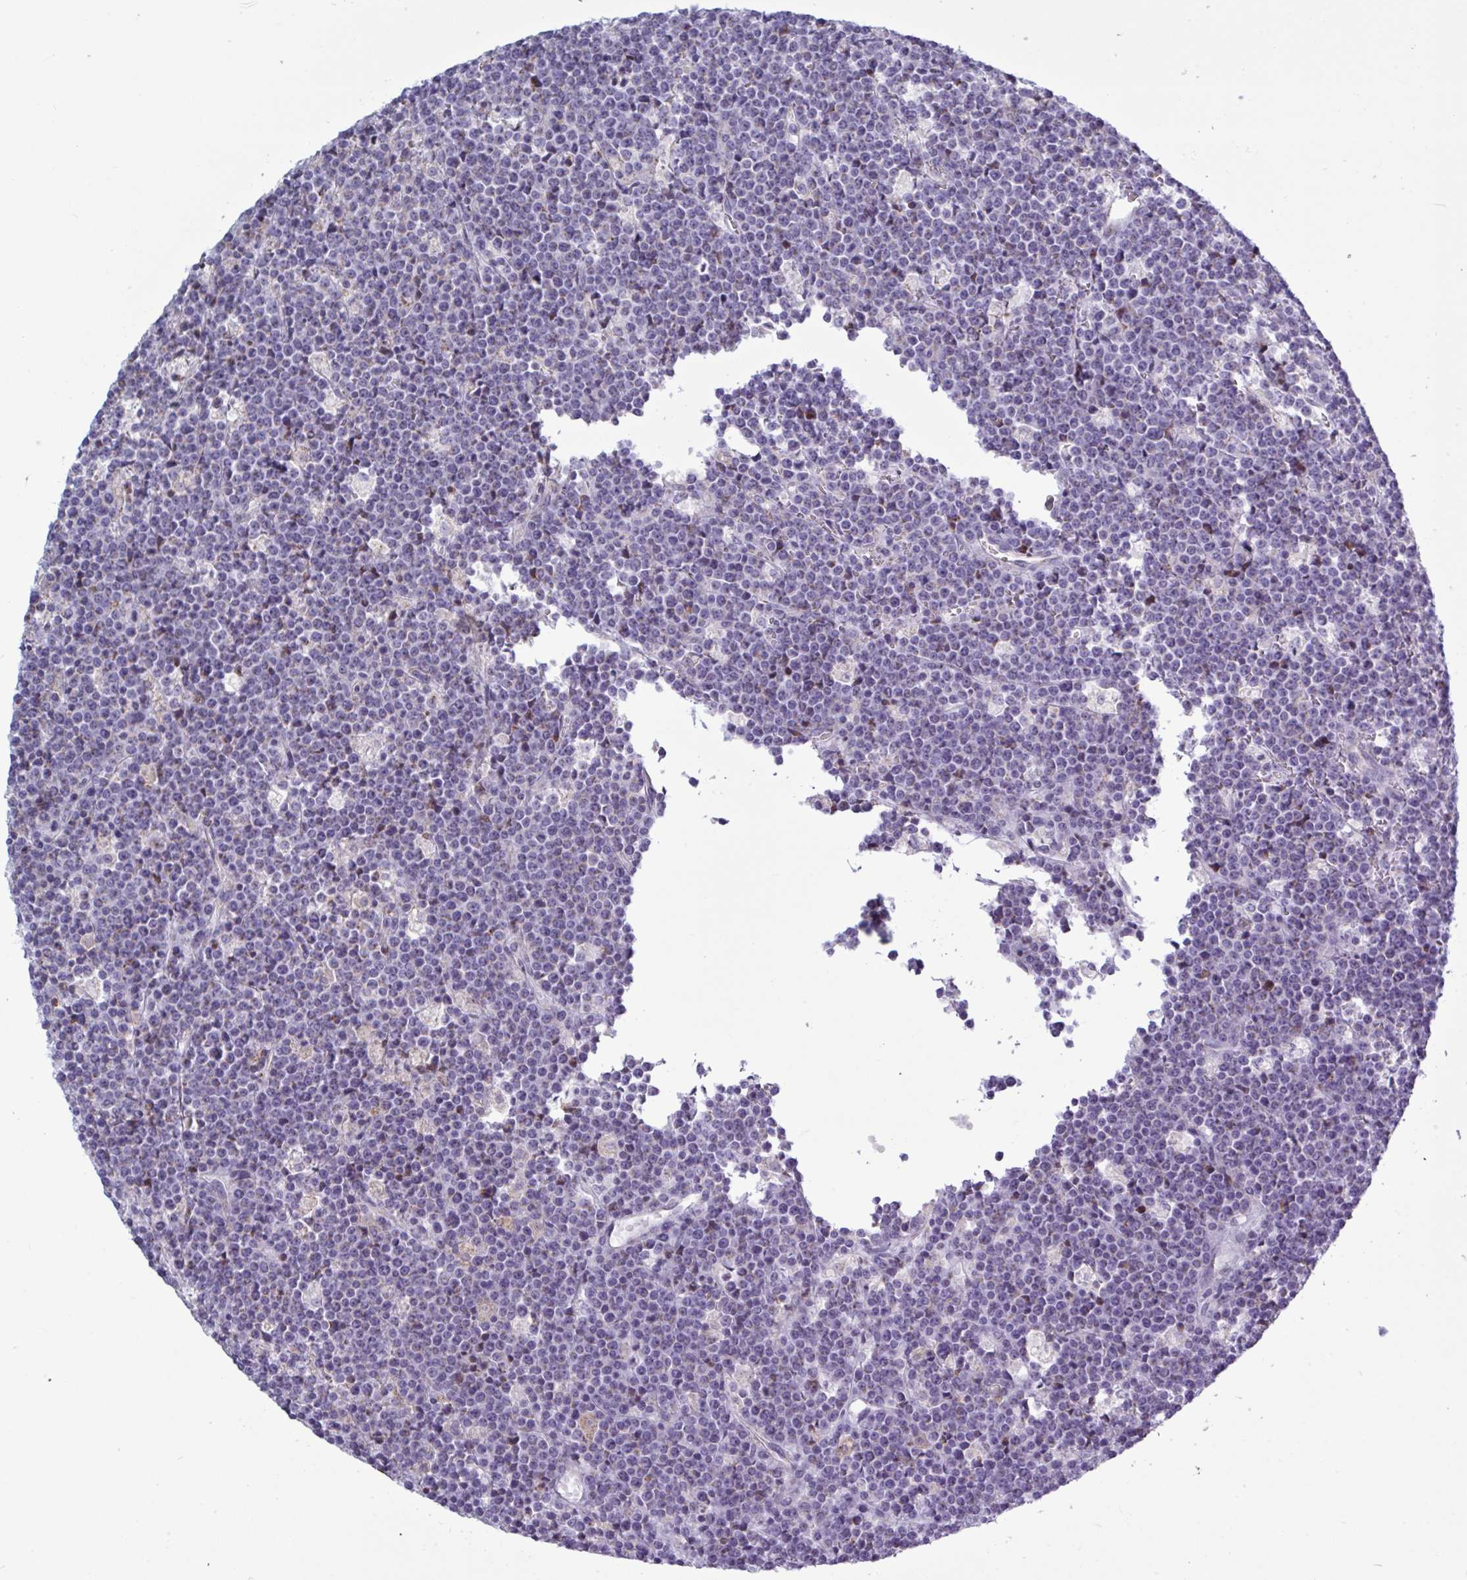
{"staining": {"intensity": "negative", "quantity": "none", "location": "none"}, "tissue": "lymphoma", "cell_type": "Tumor cells", "image_type": "cancer", "snomed": [{"axis": "morphology", "description": "Malignant lymphoma, non-Hodgkin's type, High grade"}, {"axis": "topography", "description": "Ovary"}], "caption": "Histopathology image shows no protein staining in tumor cells of high-grade malignant lymphoma, non-Hodgkin's type tissue. (DAB immunohistochemistry with hematoxylin counter stain).", "gene": "ATG9A", "patient": {"sex": "female", "age": 56}}